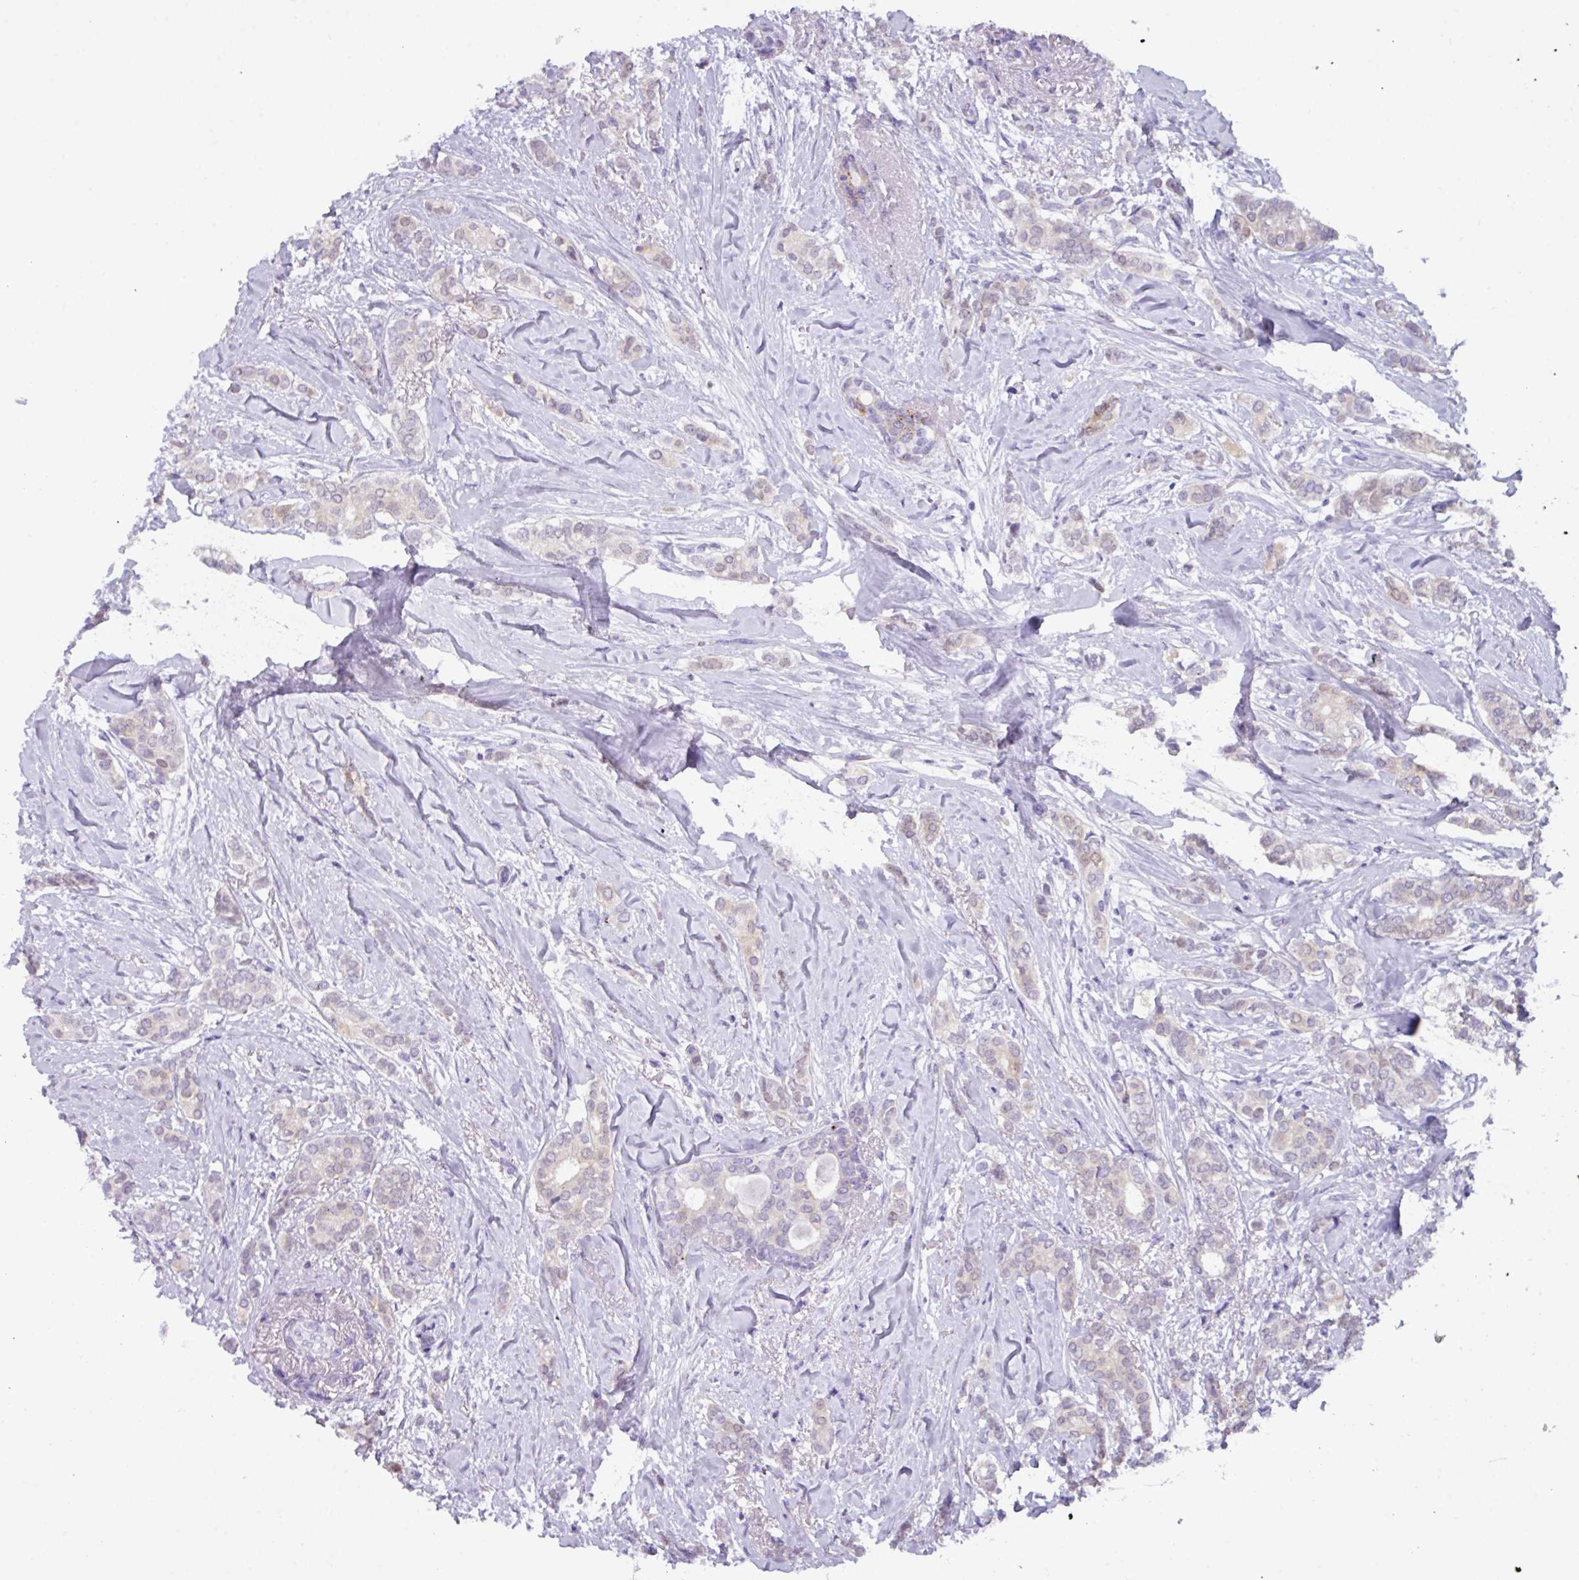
{"staining": {"intensity": "weak", "quantity": "<25%", "location": "cytoplasmic/membranous"}, "tissue": "breast cancer", "cell_type": "Tumor cells", "image_type": "cancer", "snomed": [{"axis": "morphology", "description": "Duct carcinoma"}, {"axis": "topography", "description": "Breast"}], "caption": "Tumor cells show no significant positivity in breast cancer. (Brightfield microscopy of DAB immunohistochemistry (IHC) at high magnification).", "gene": "NCCRP1", "patient": {"sex": "female", "age": 73}}